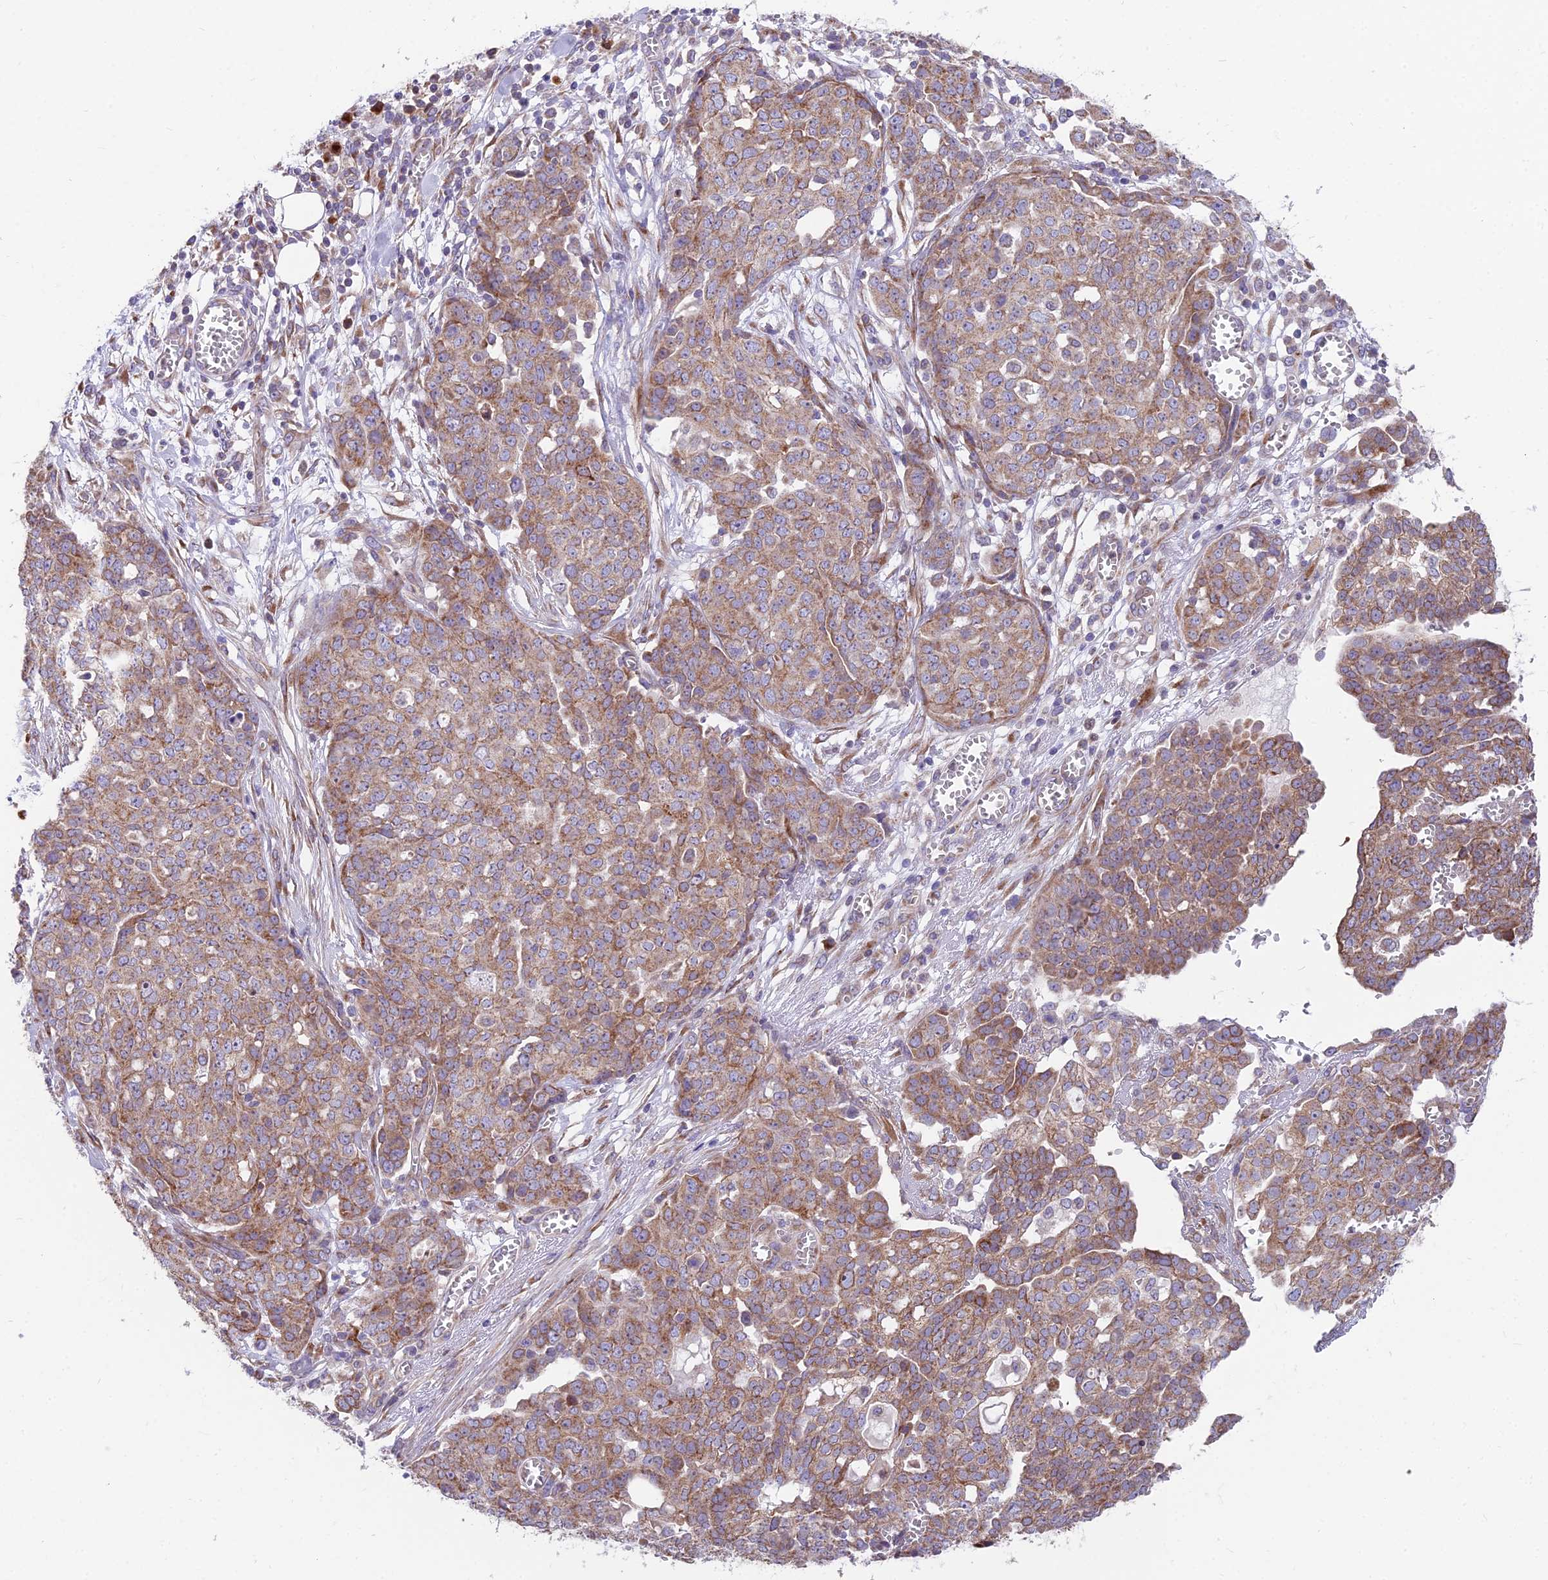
{"staining": {"intensity": "moderate", "quantity": ">75%", "location": "cytoplasmic/membranous"}, "tissue": "ovarian cancer", "cell_type": "Tumor cells", "image_type": "cancer", "snomed": [{"axis": "morphology", "description": "Cystadenocarcinoma, serous, NOS"}, {"axis": "topography", "description": "Soft tissue"}, {"axis": "topography", "description": "Ovary"}], "caption": "This image exhibits serous cystadenocarcinoma (ovarian) stained with immunohistochemistry (IHC) to label a protein in brown. The cytoplasmic/membranous of tumor cells show moderate positivity for the protein. Nuclei are counter-stained blue.", "gene": "TBC1D20", "patient": {"sex": "female", "age": 57}}